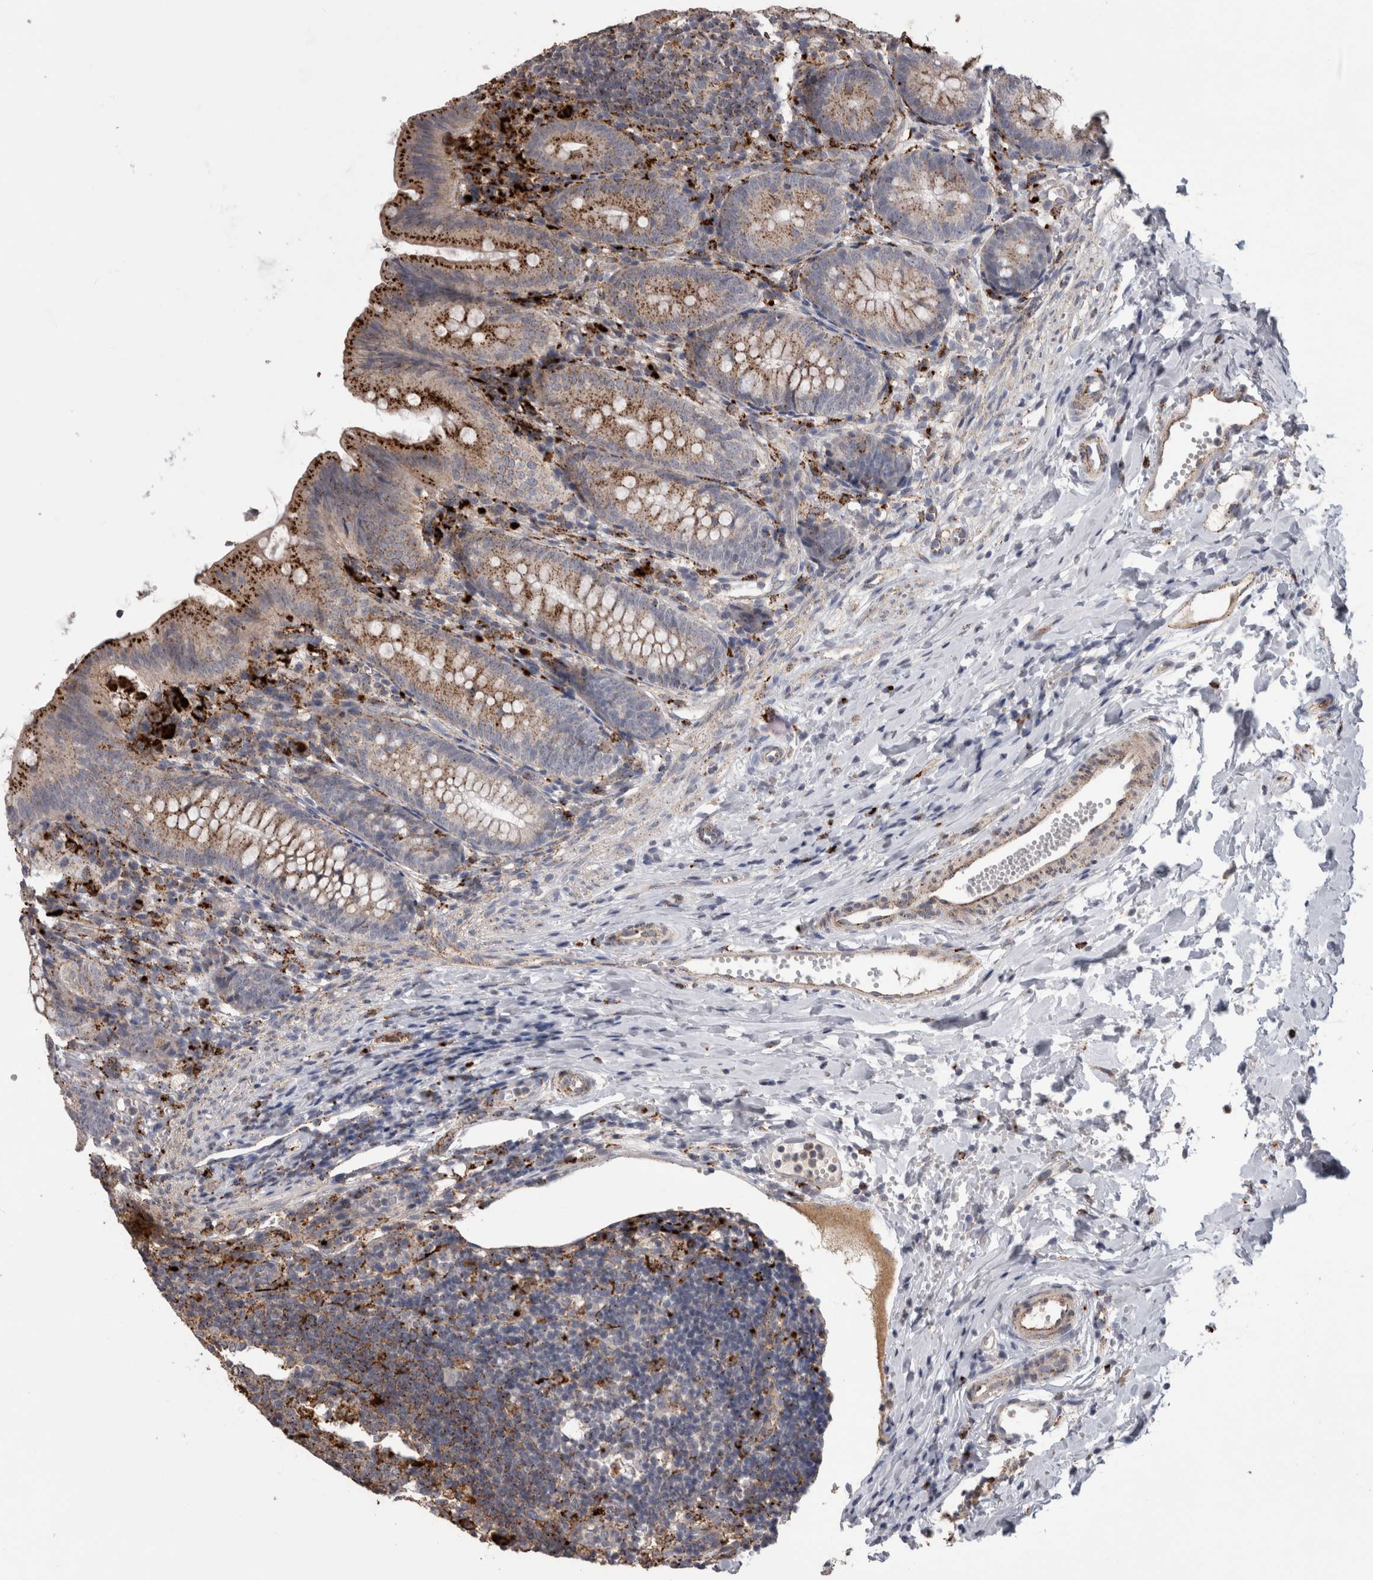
{"staining": {"intensity": "strong", "quantity": ">75%", "location": "cytoplasmic/membranous"}, "tissue": "appendix", "cell_type": "Glandular cells", "image_type": "normal", "snomed": [{"axis": "morphology", "description": "Normal tissue, NOS"}, {"axis": "topography", "description": "Appendix"}], "caption": "Immunohistochemical staining of unremarkable appendix demonstrates strong cytoplasmic/membranous protein positivity in about >75% of glandular cells.", "gene": "CTSZ", "patient": {"sex": "male", "age": 1}}